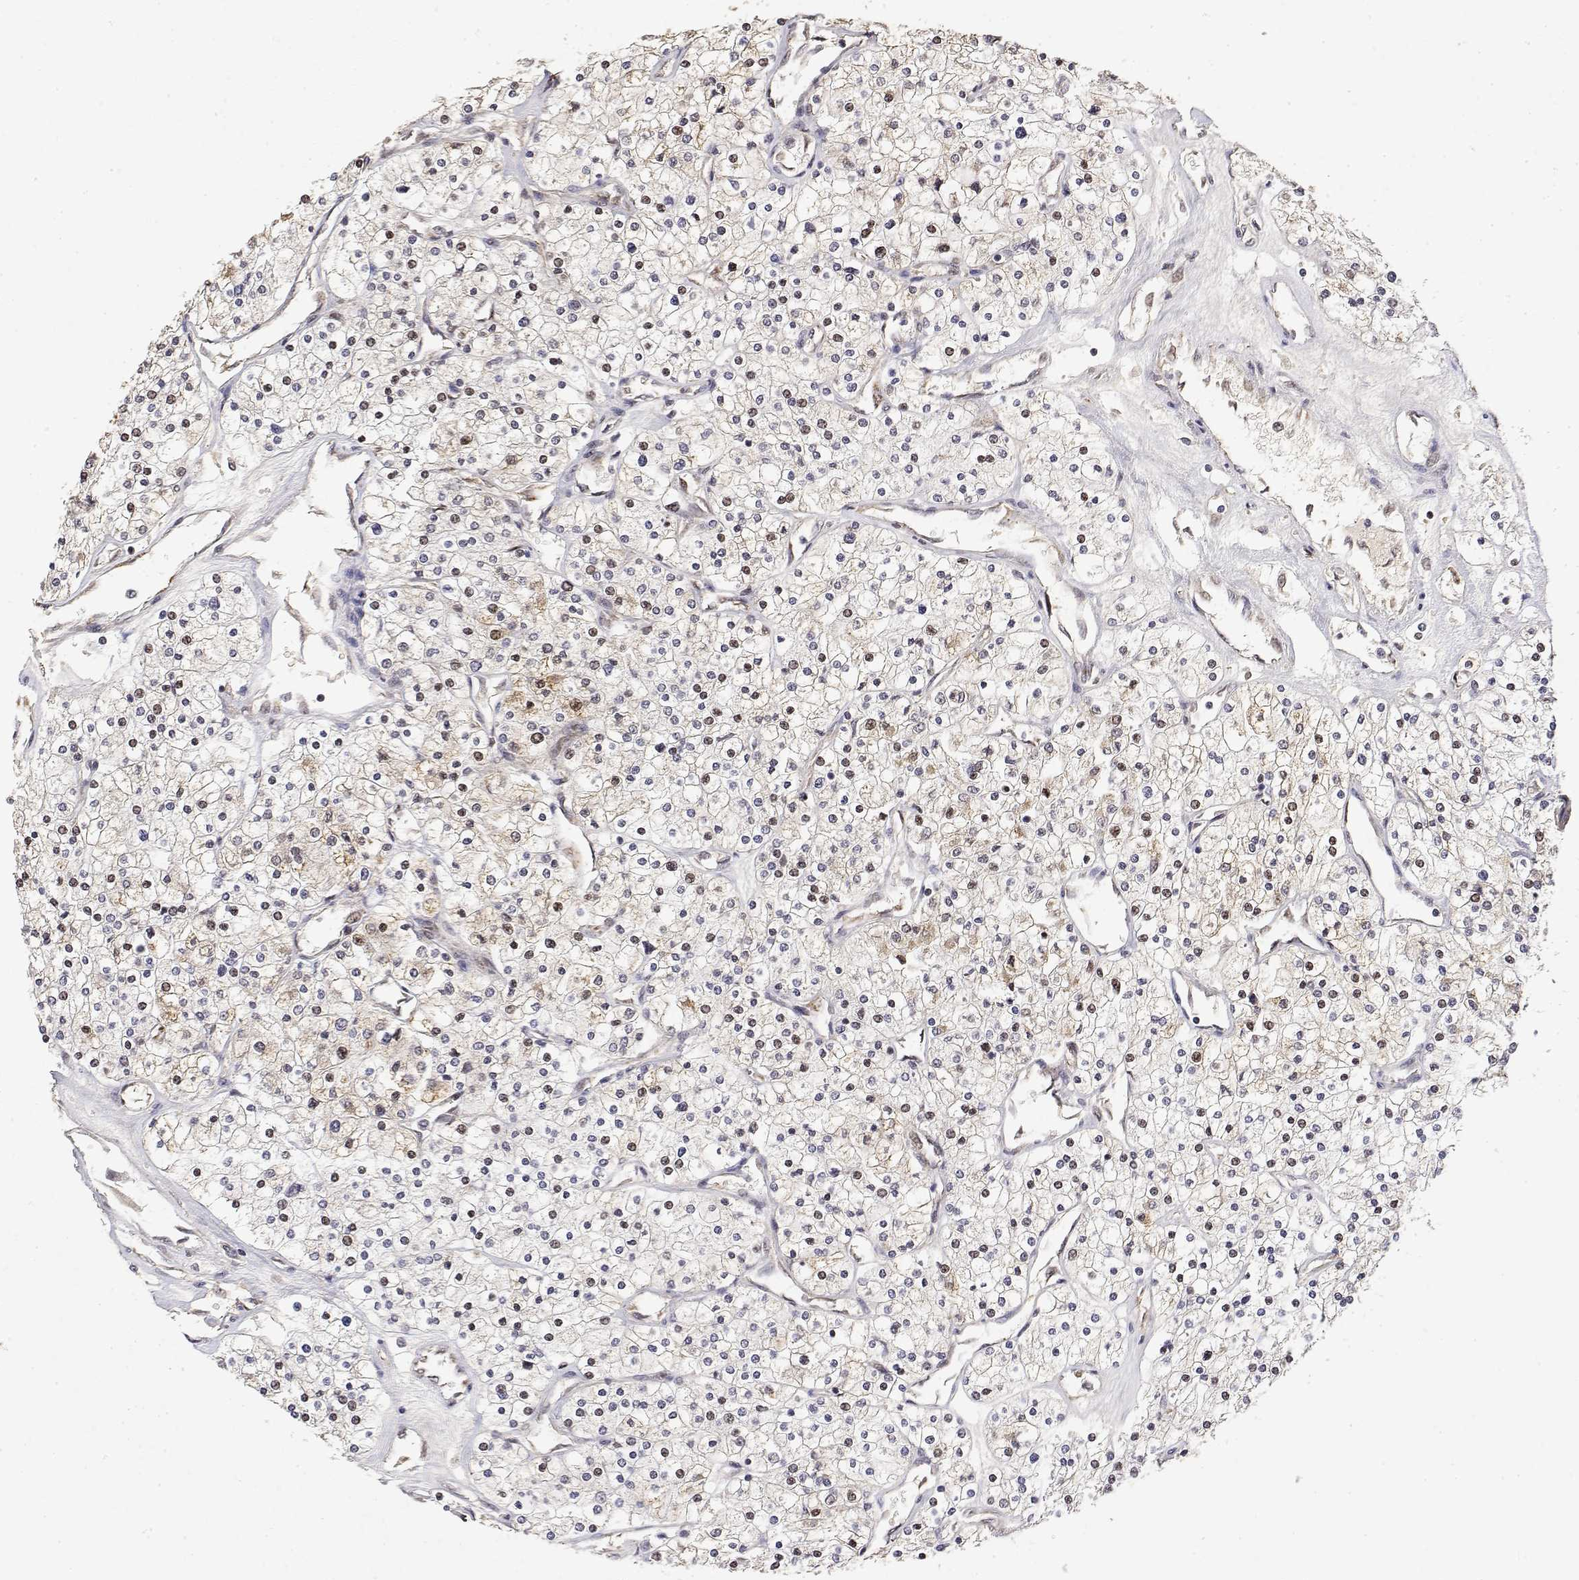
{"staining": {"intensity": "weak", "quantity": "25%-75%", "location": "cytoplasmic/membranous"}, "tissue": "renal cancer", "cell_type": "Tumor cells", "image_type": "cancer", "snomed": [{"axis": "morphology", "description": "Adenocarcinoma, NOS"}, {"axis": "topography", "description": "Kidney"}], "caption": "Adenocarcinoma (renal) stained for a protein shows weak cytoplasmic/membranous positivity in tumor cells.", "gene": "GADD45GIP1", "patient": {"sex": "male", "age": 80}}